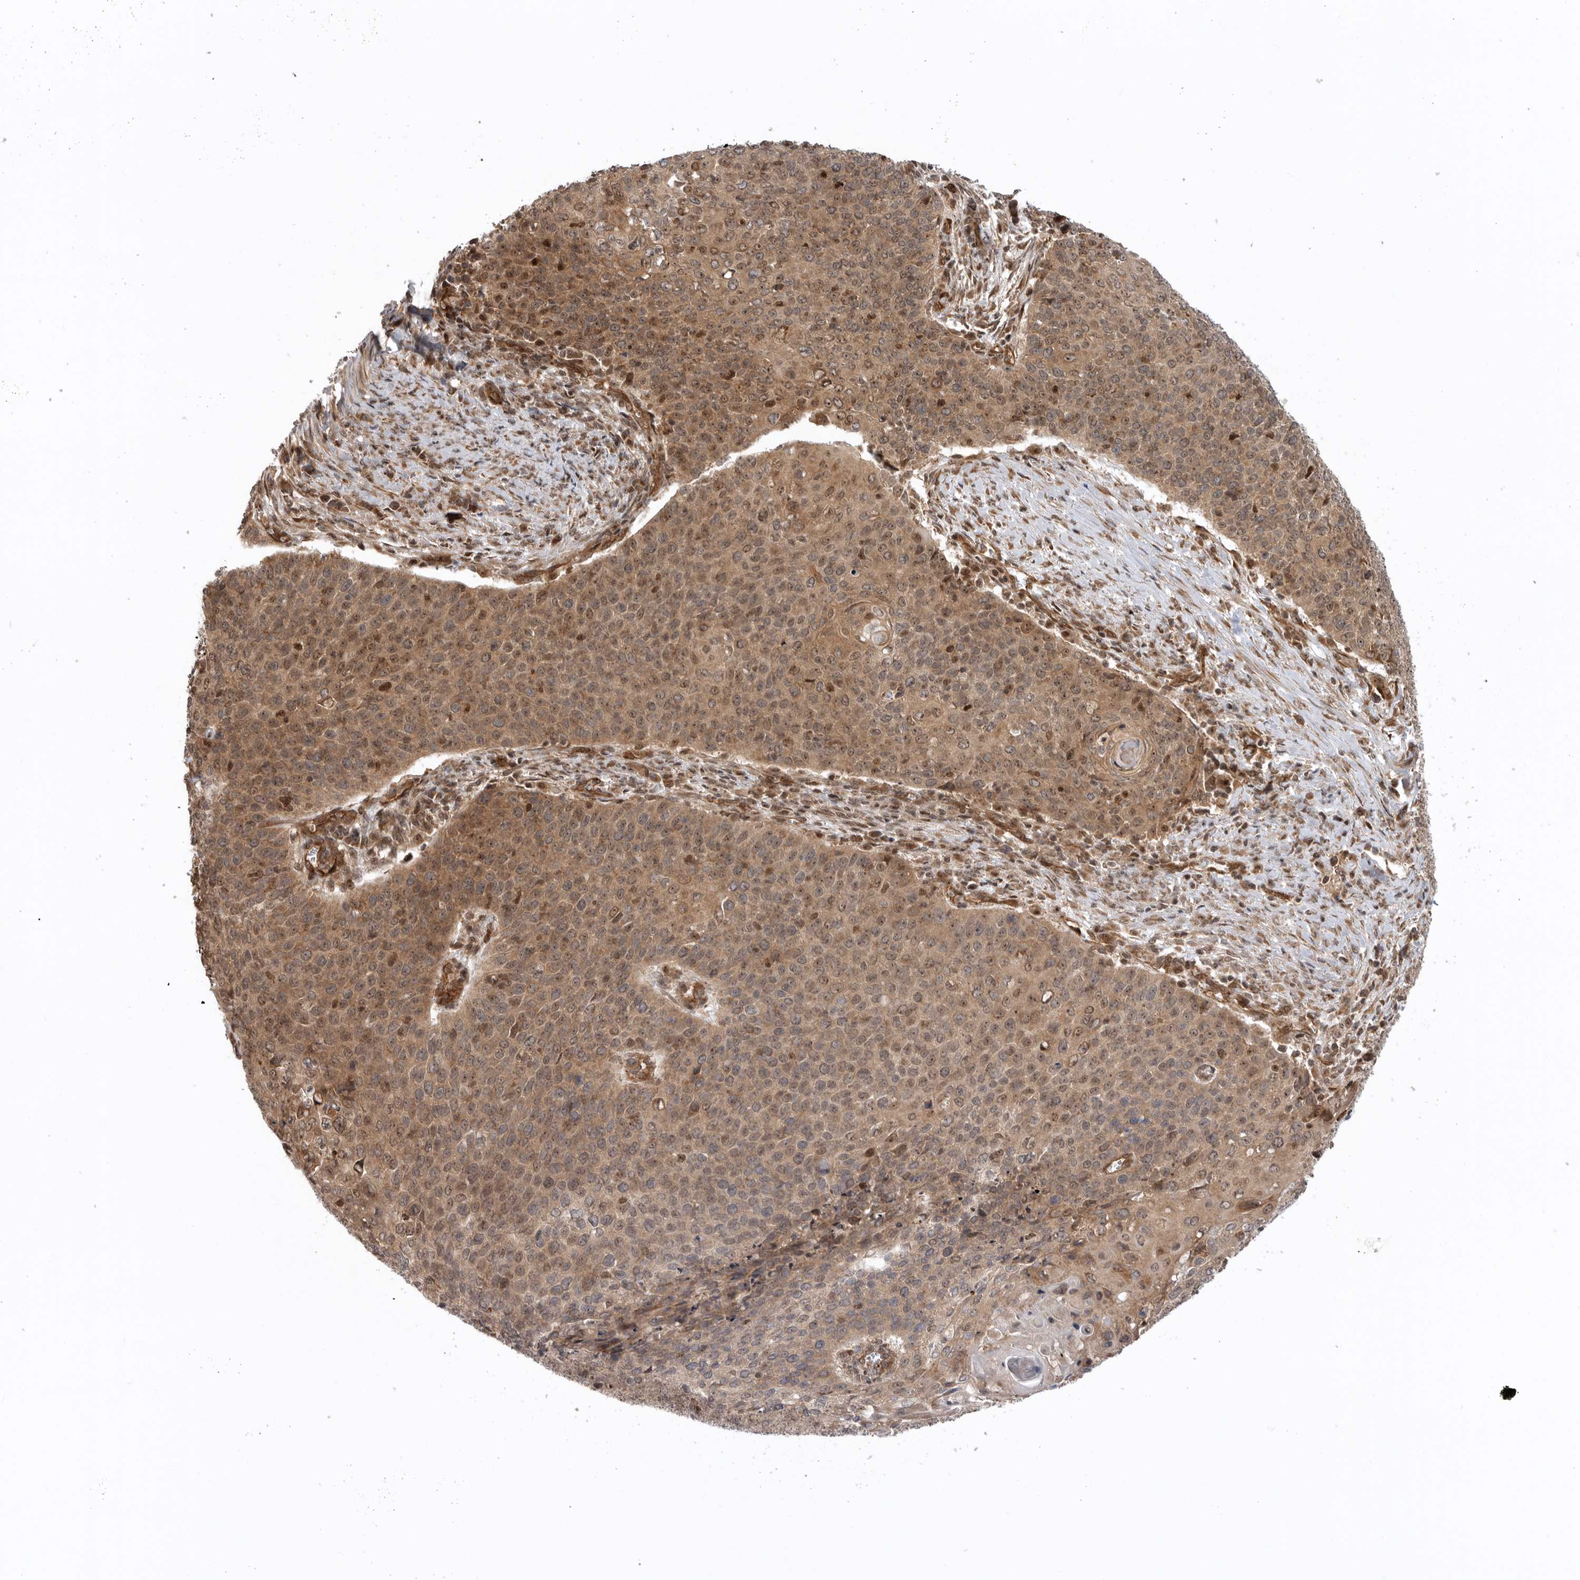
{"staining": {"intensity": "moderate", "quantity": ">75%", "location": "cytoplasmic/membranous,nuclear"}, "tissue": "cervical cancer", "cell_type": "Tumor cells", "image_type": "cancer", "snomed": [{"axis": "morphology", "description": "Squamous cell carcinoma, NOS"}, {"axis": "topography", "description": "Cervix"}], "caption": "IHC of cervical cancer displays medium levels of moderate cytoplasmic/membranous and nuclear positivity in approximately >75% of tumor cells.", "gene": "DHDDS", "patient": {"sex": "female", "age": 39}}